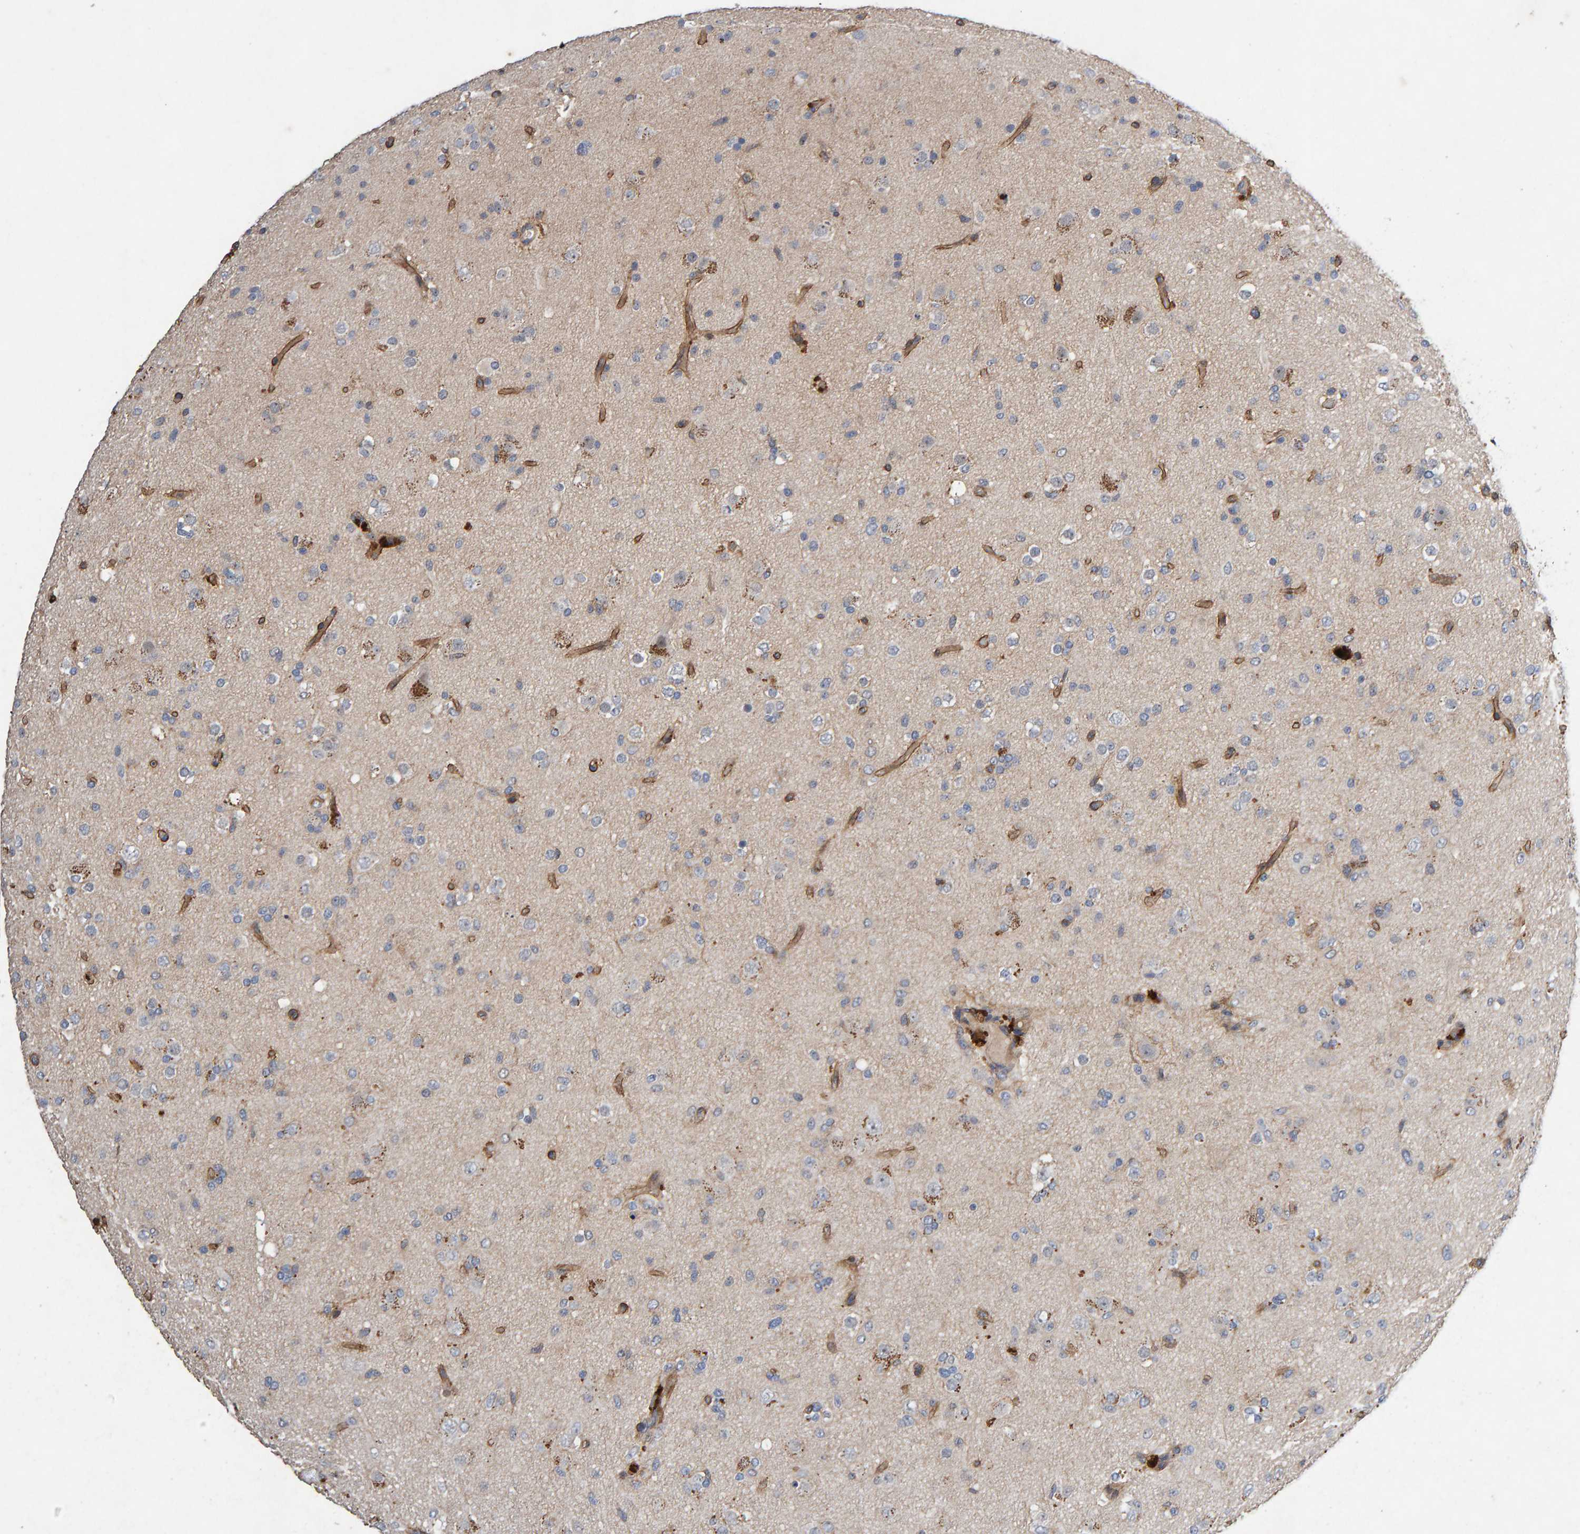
{"staining": {"intensity": "negative", "quantity": "none", "location": "none"}, "tissue": "glioma", "cell_type": "Tumor cells", "image_type": "cancer", "snomed": [{"axis": "morphology", "description": "Glioma, malignant, Low grade"}, {"axis": "topography", "description": "Brain"}], "caption": "Tumor cells show no significant staining in malignant glioma (low-grade).", "gene": "EFR3A", "patient": {"sex": "male", "age": 65}}